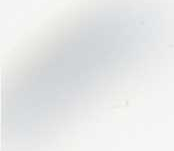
{"staining": {"intensity": "strong", "quantity": "25%-75%", "location": "cytoplasmic/membranous"}, "tissue": "liver cancer", "cell_type": "Tumor cells", "image_type": "cancer", "snomed": [{"axis": "morphology", "description": "Carcinoma, Hepatocellular, NOS"}, {"axis": "topography", "description": "Liver"}], "caption": "A histopathology image showing strong cytoplasmic/membranous positivity in approximately 25%-75% of tumor cells in liver hepatocellular carcinoma, as visualized by brown immunohistochemical staining.", "gene": "ASPH", "patient": {"sex": "female", "age": 58}}